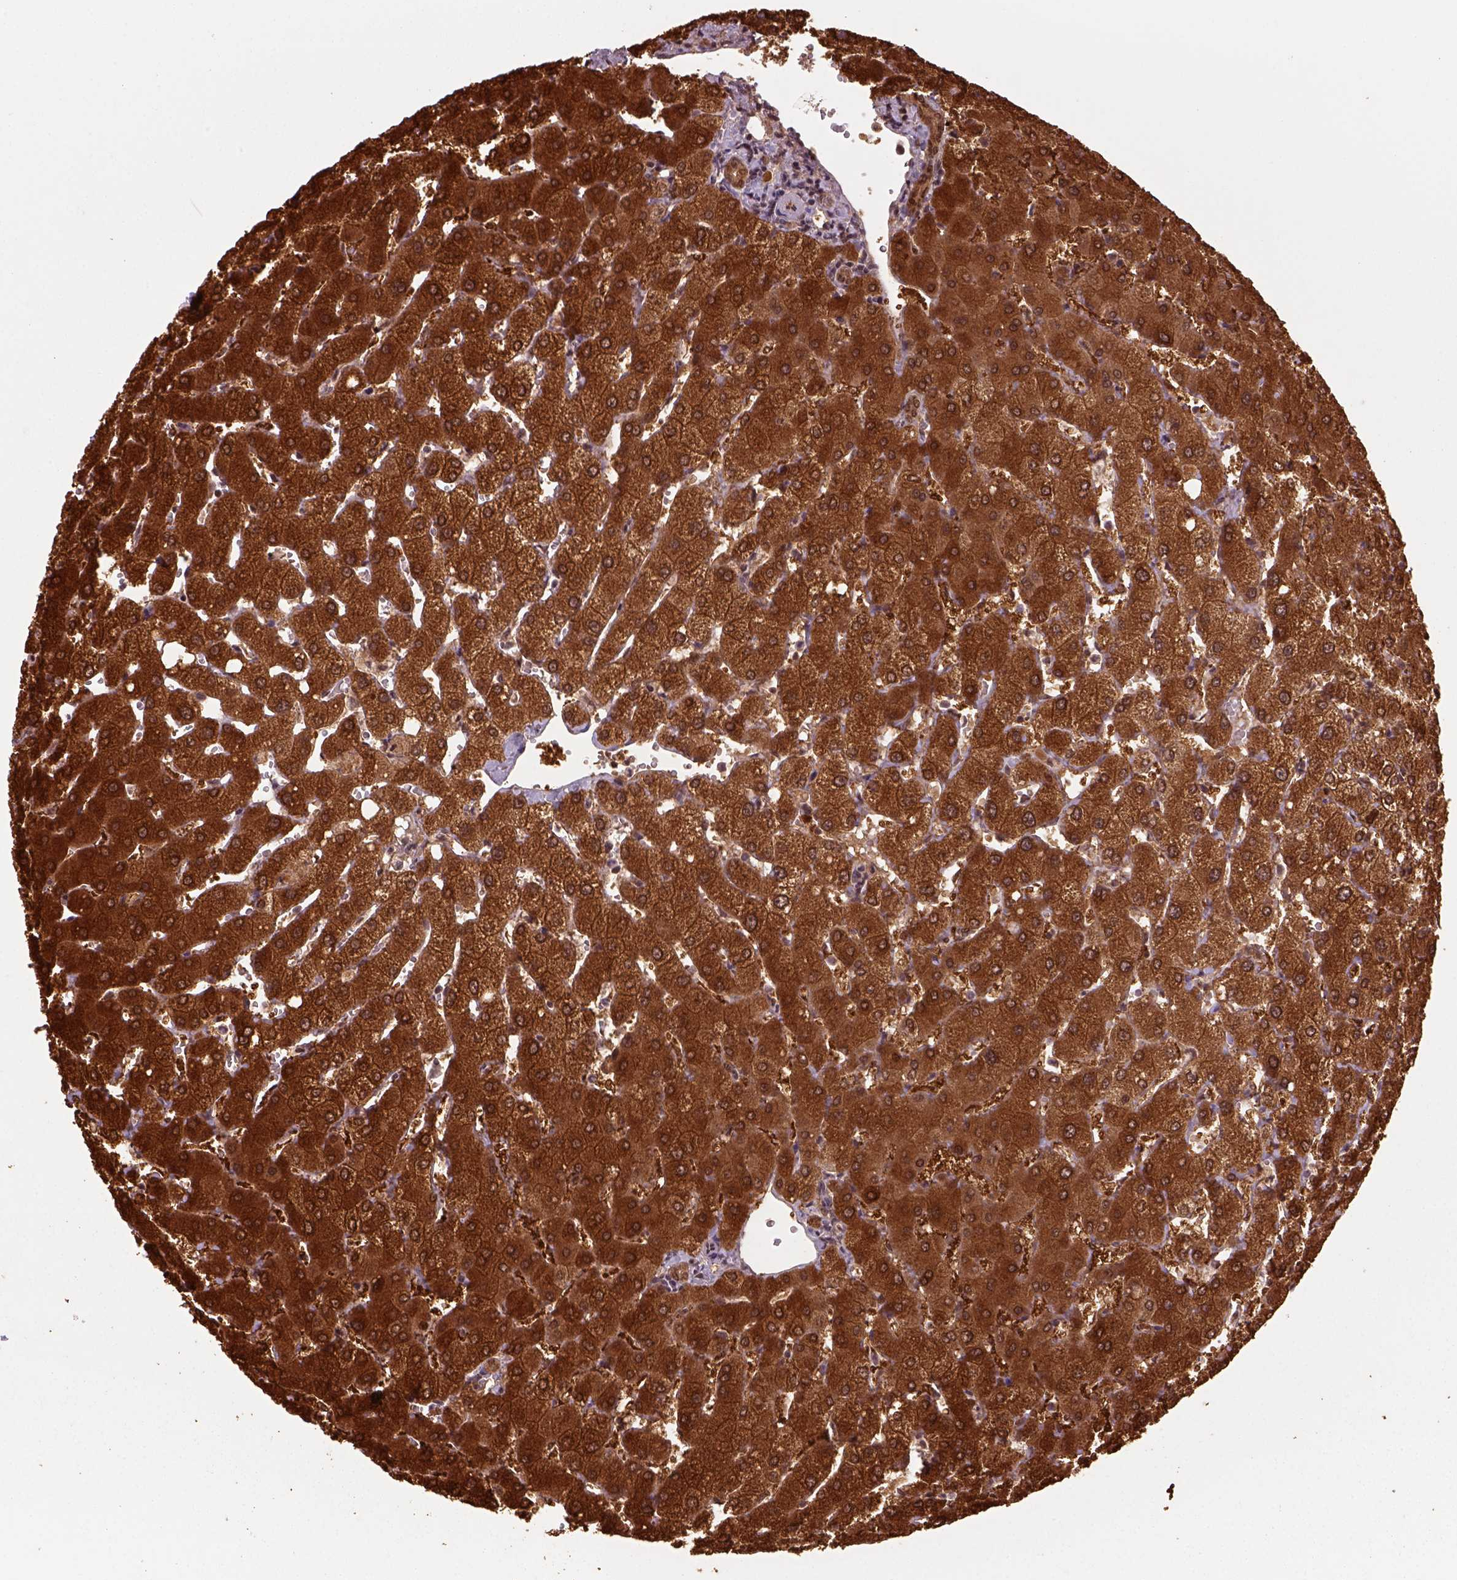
{"staining": {"intensity": "strong", "quantity": ">75%", "location": "cytoplasmic/membranous,nuclear"}, "tissue": "liver", "cell_type": "Cholangiocytes", "image_type": "normal", "snomed": [{"axis": "morphology", "description": "Normal tissue, NOS"}, {"axis": "topography", "description": "Liver"}], "caption": "Immunohistochemistry image of benign human liver stained for a protein (brown), which displays high levels of strong cytoplasmic/membranous,nuclear positivity in about >75% of cholangiocytes.", "gene": "GOT1", "patient": {"sex": "female", "age": 54}}